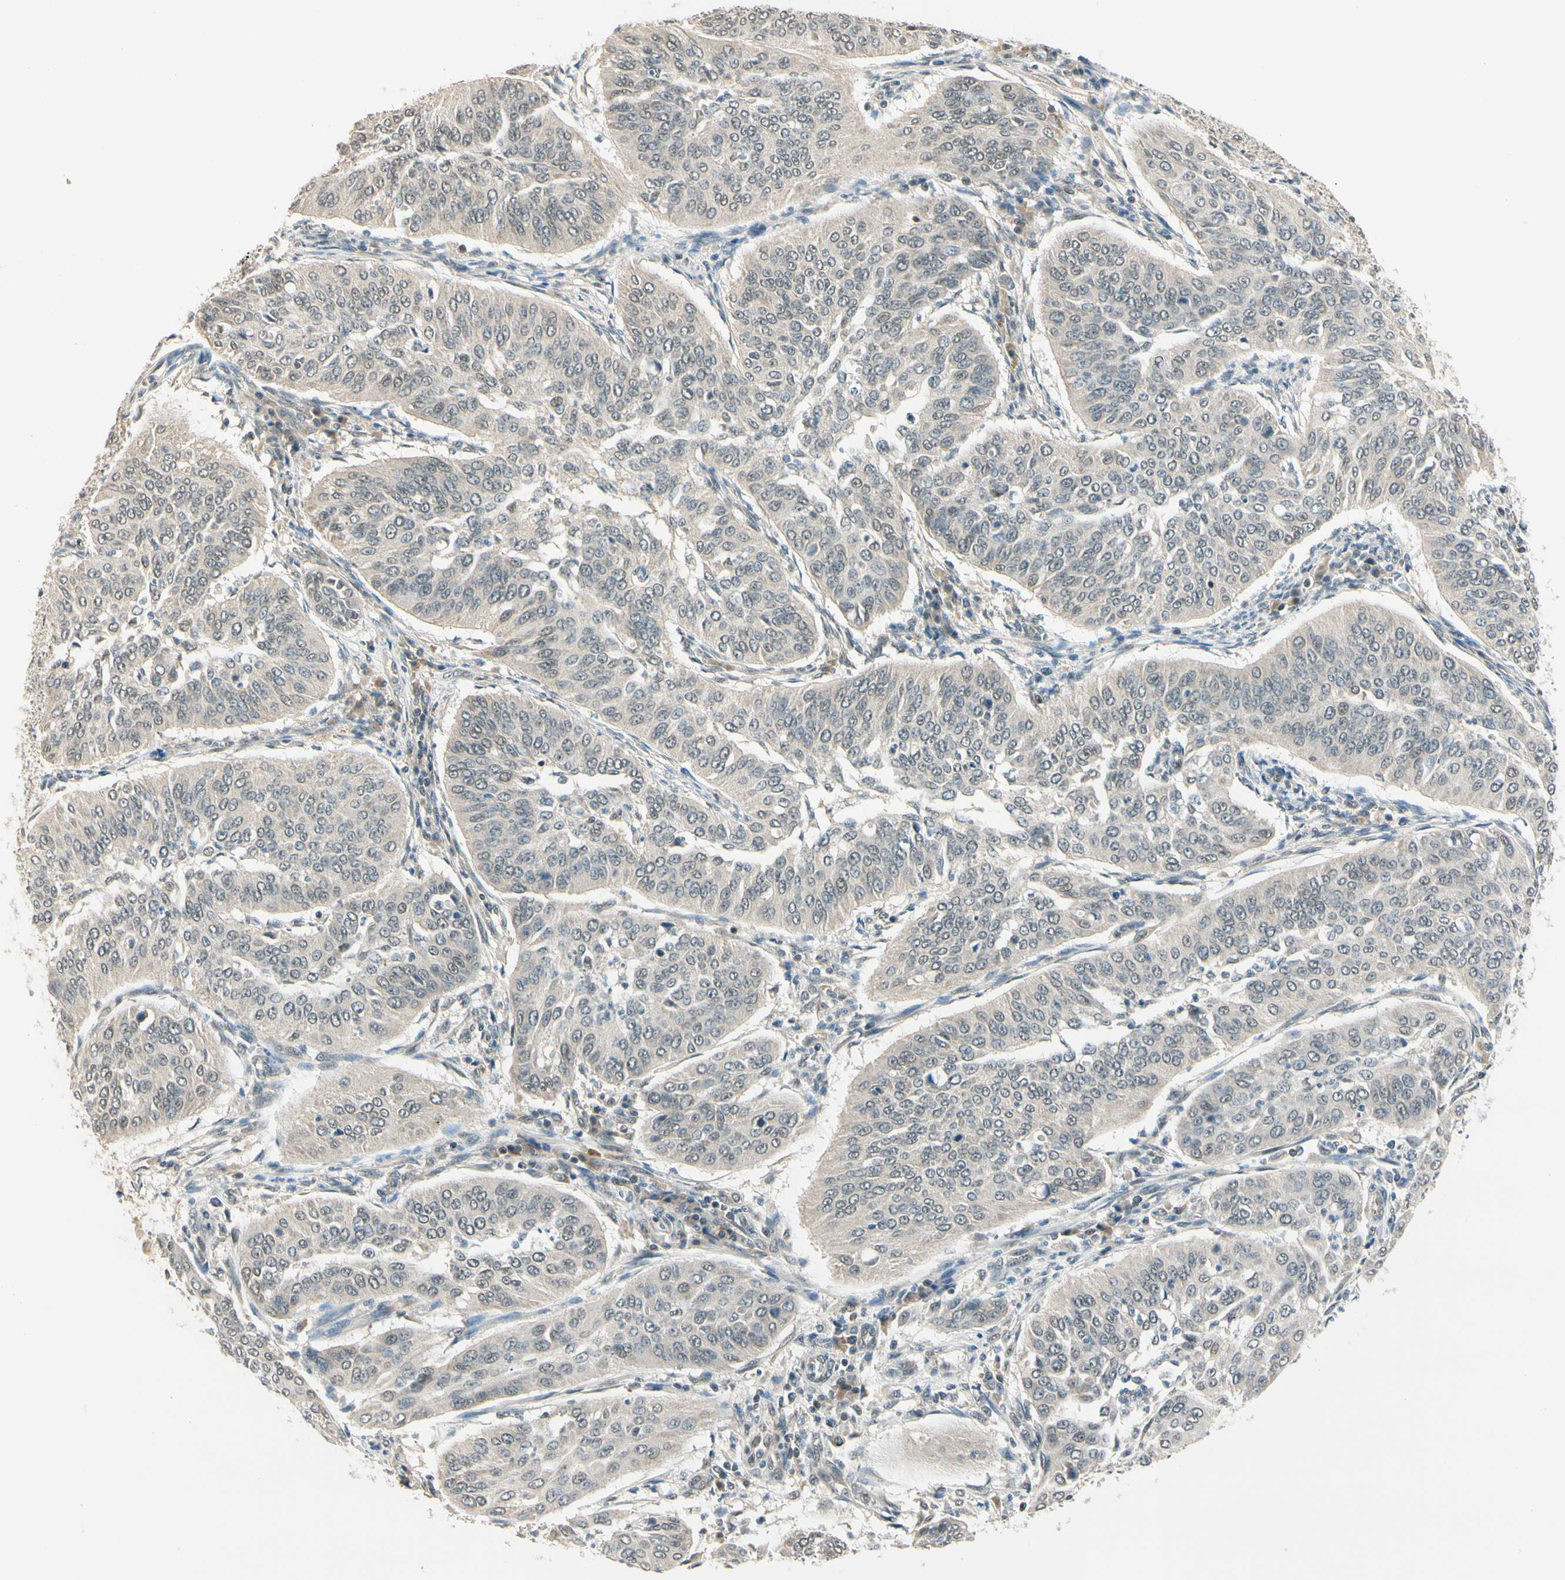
{"staining": {"intensity": "weak", "quantity": "<25%", "location": "cytoplasmic/membranous,nuclear"}, "tissue": "cervical cancer", "cell_type": "Tumor cells", "image_type": "cancer", "snomed": [{"axis": "morphology", "description": "Normal tissue, NOS"}, {"axis": "morphology", "description": "Squamous cell carcinoma, NOS"}, {"axis": "topography", "description": "Cervix"}], "caption": "An IHC micrograph of cervical squamous cell carcinoma is shown. There is no staining in tumor cells of cervical squamous cell carcinoma. (Stains: DAB IHC with hematoxylin counter stain, Microscopy: brightfield microscopy at high magnification).", "gene": "ZSCAN12", "patient": {"sex": "female", "age": 39}}